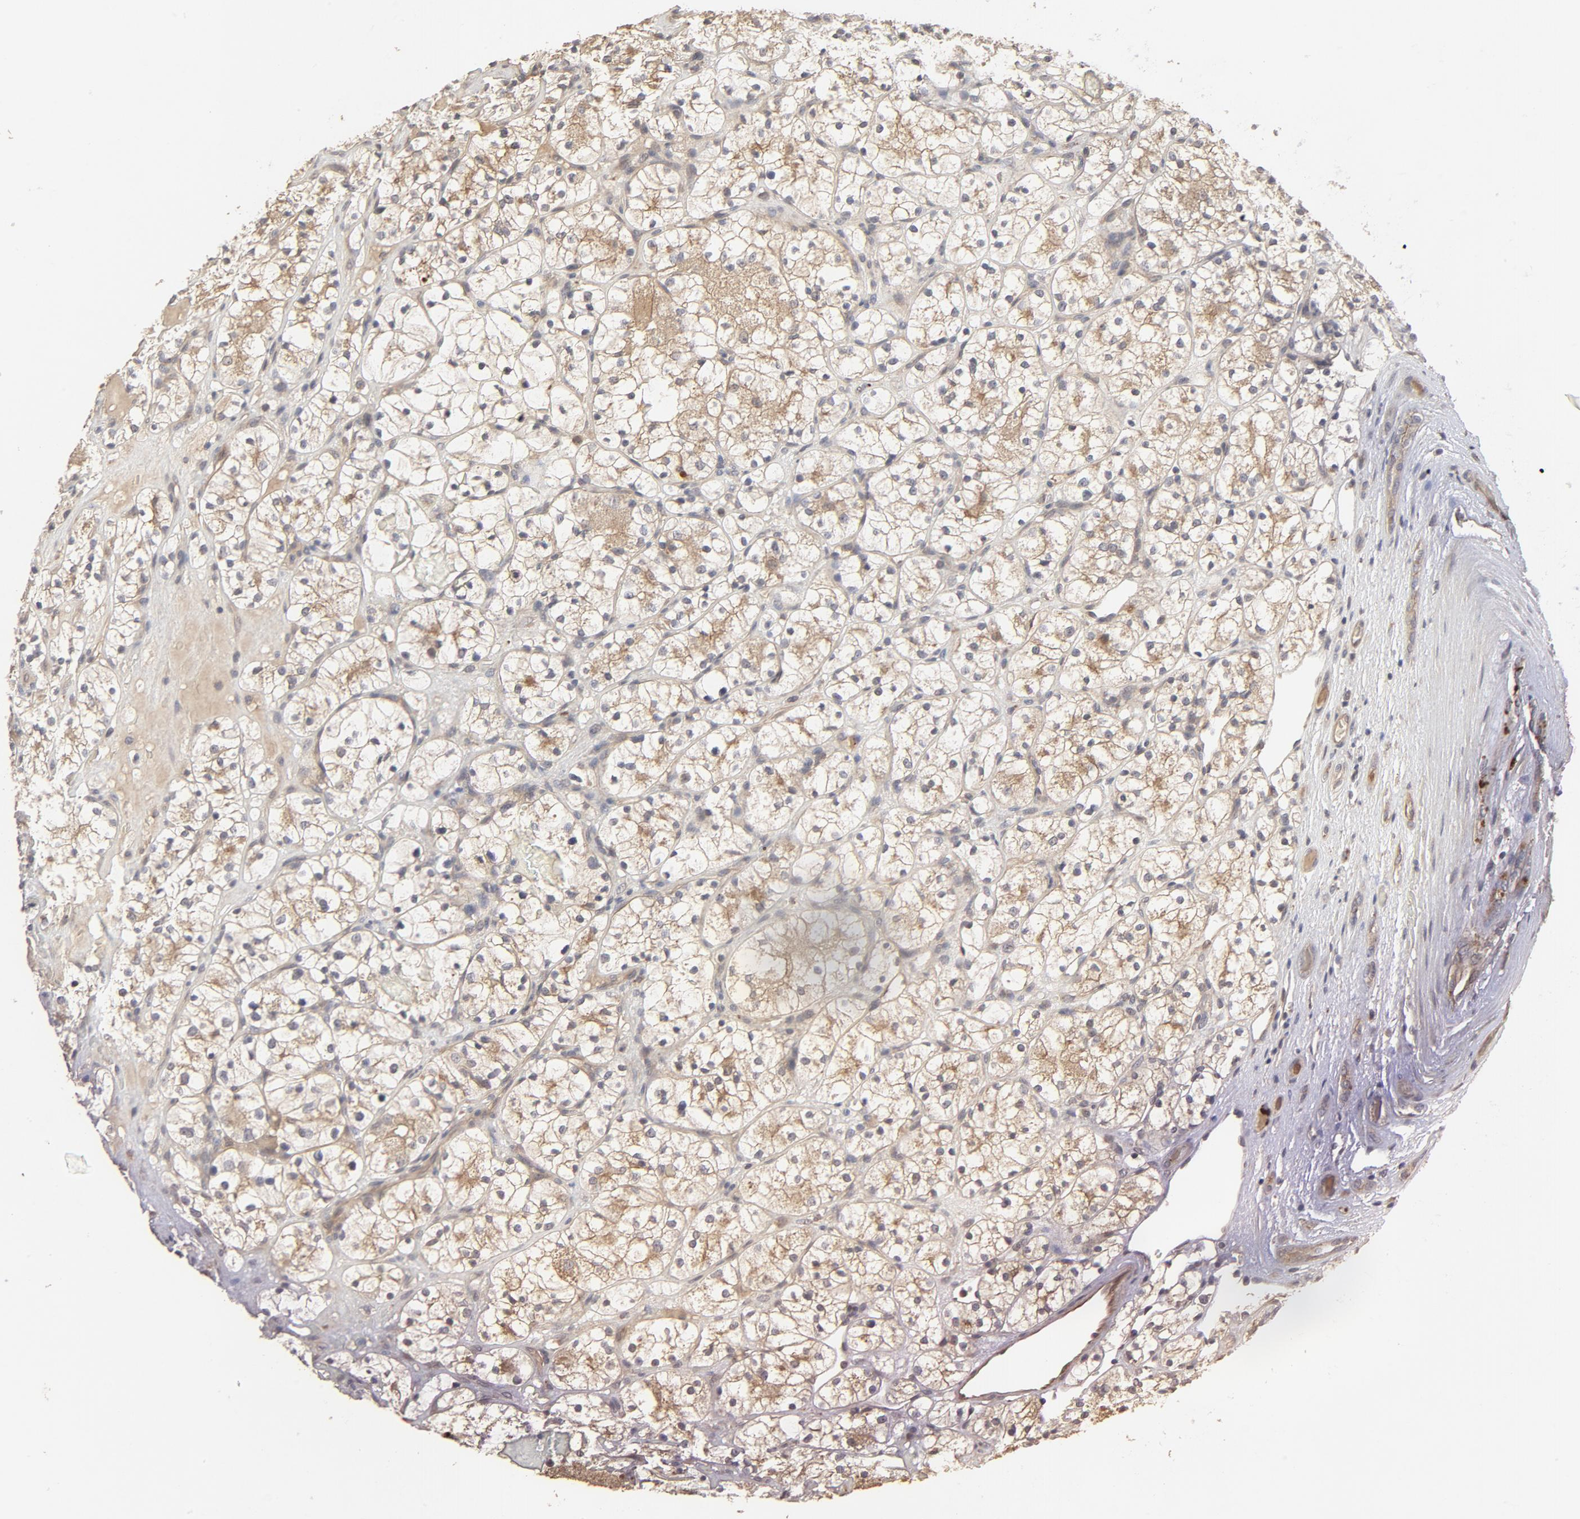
{"staining": {"intensity": "moderate", "quantity": "25%-75%", "location": "cytoplasmic/membranous"}, "tissue": "renal cancer", "cell_type": "Tumor cells", "image_type": "cancer", "snomed": [{"axis": "morphology", "description": "Adenocarcinoma, NOS"}, {"axis": "topography", "description": "Kidney"}], "caption": "Immunohistochemical staining of renal cancer reveals moderate cytoplasmic/membranous protein expression in approximately 25%-75% of tumor cells. Immunohistochemistry (ihc) stains the protein in brown and the nuclei are stained blue.", "gene": "IL3RA", "patient": {"sex": "female", "age": 60}}